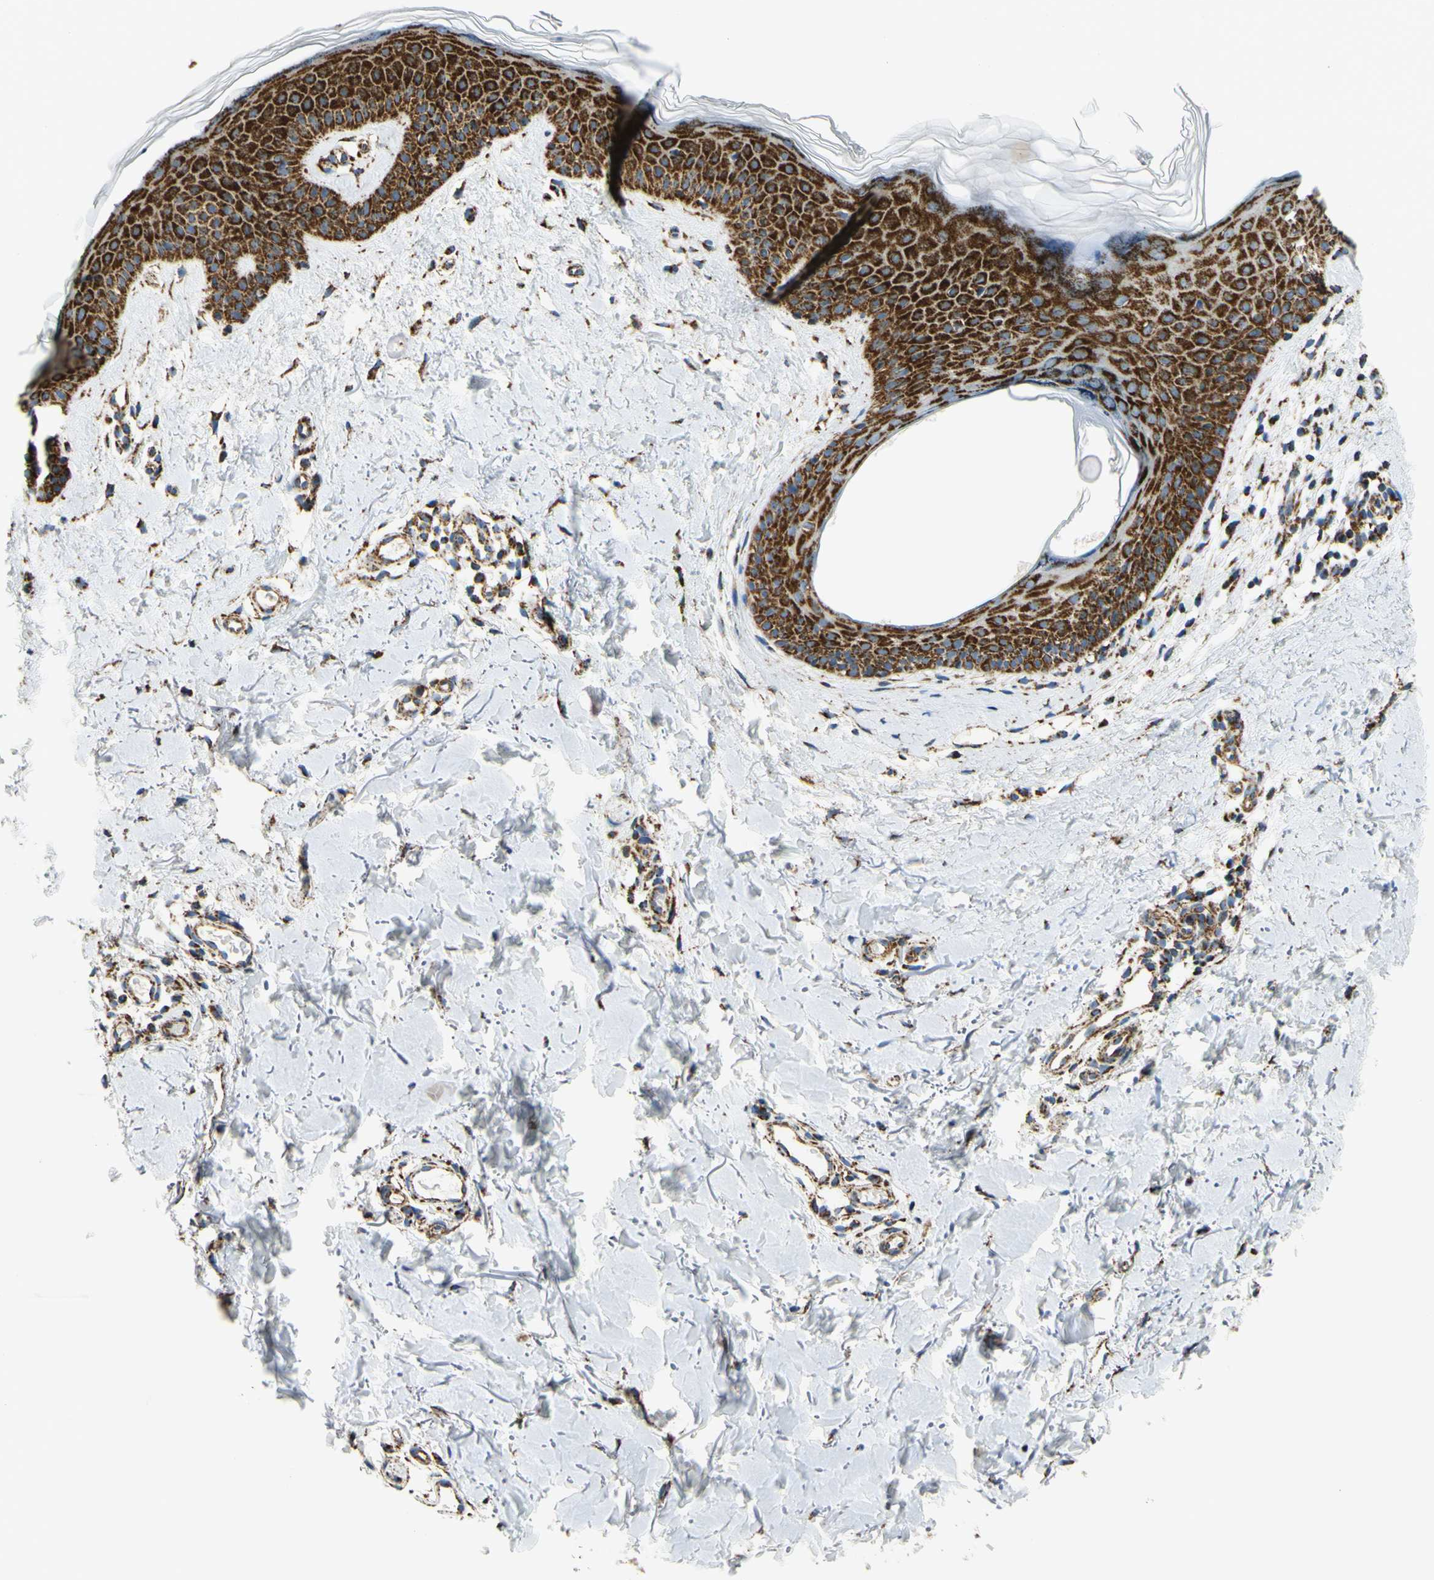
{"staining": {"intensity": "moderate", "quantity": ">75%", "location": "cytoplasmic/membranous"}, "tissue": "skin", "cell_type": "Fibroblasts", "image_type": "normal", "snomed": [{"axis": "morphology", "description": "Normal tissue, NOS"}, {"axis": "topography", "description": "Skin"}], "caption": "This is an image of immunohistochemistry (IHC) staining of normal skin, which shows moderate positivity in the cytoplasmic/membranous of fibroblasts.", "gene": "MAVS", "patient": {"sex": "female", "age": 56}}